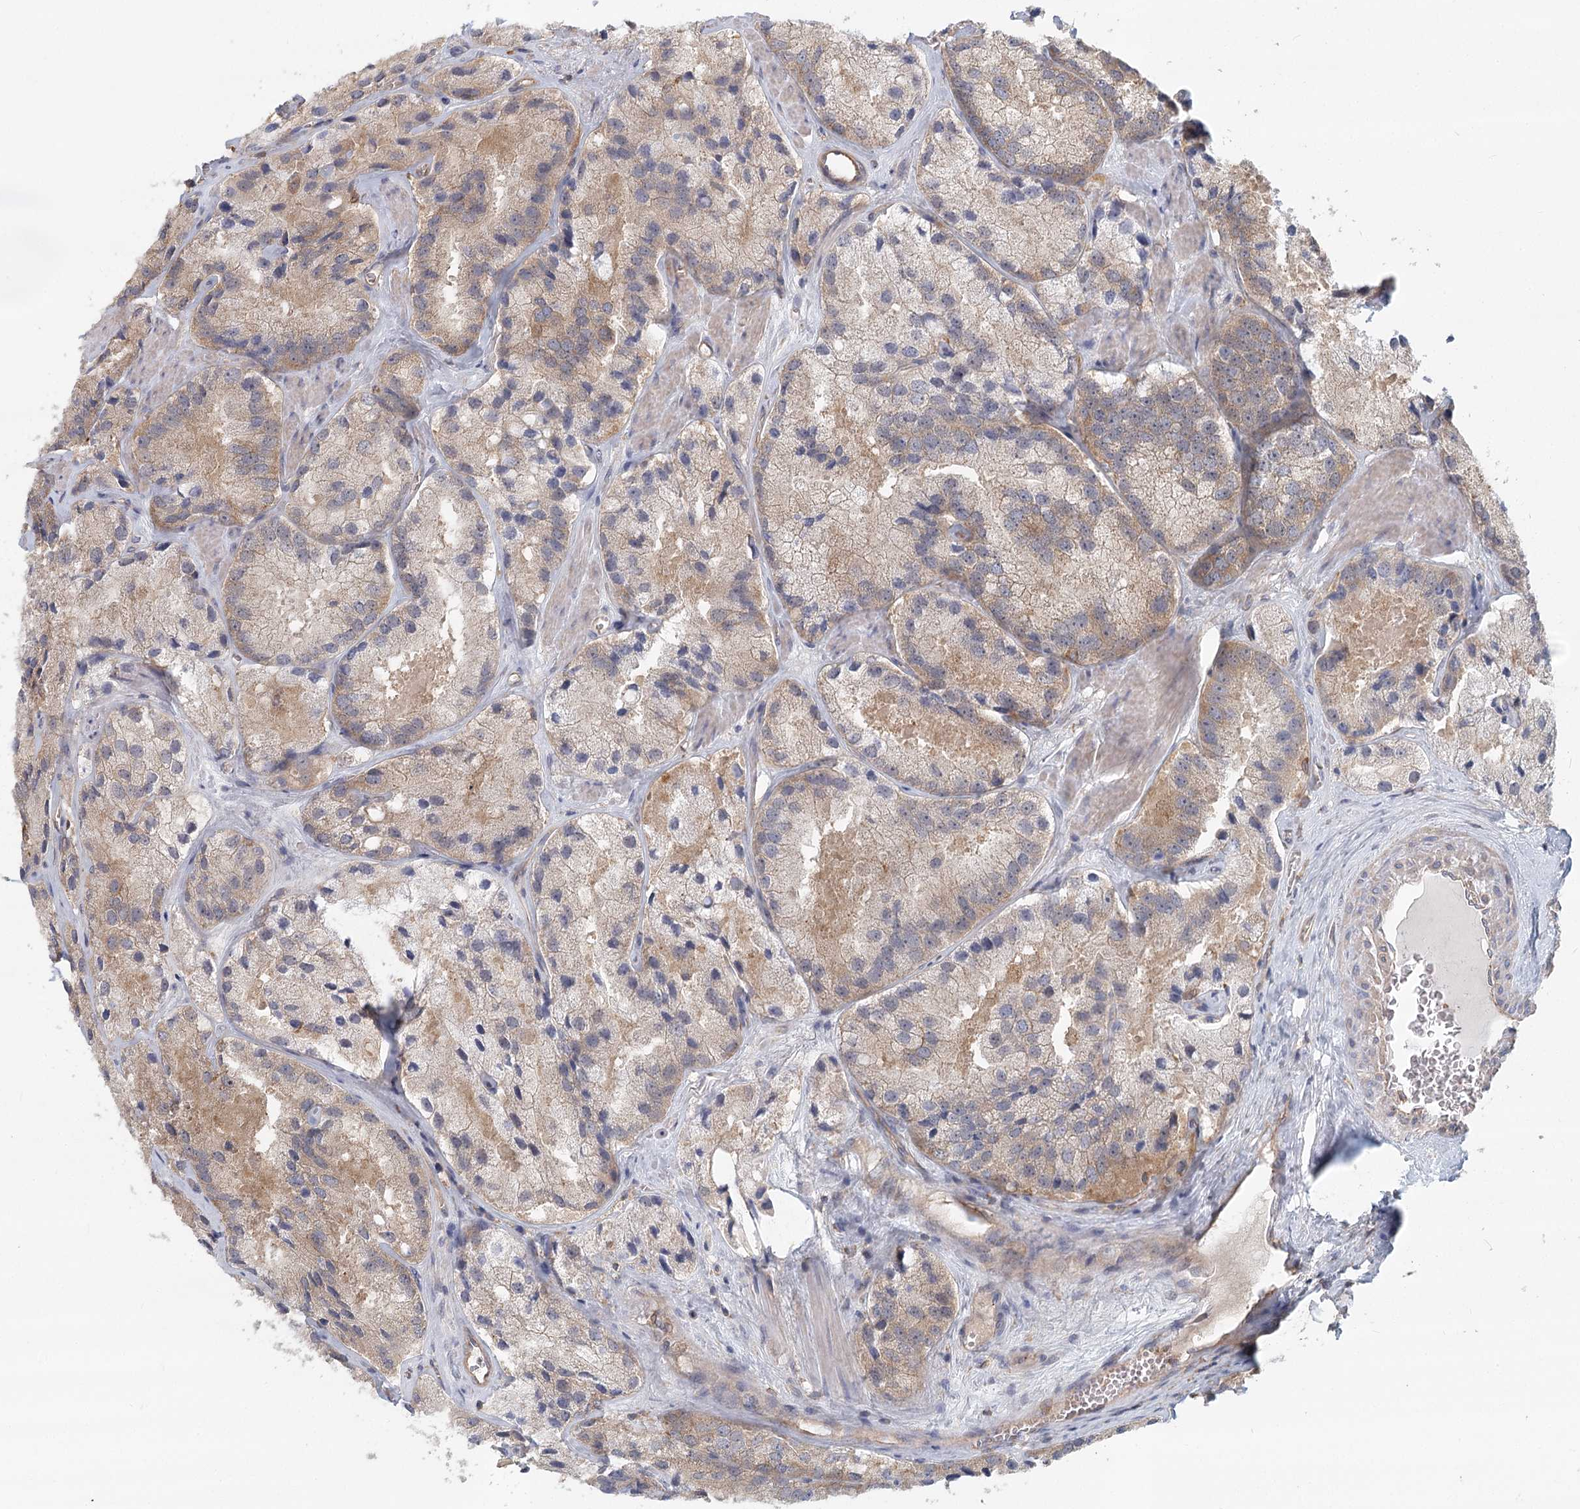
{"staining": {"intensity": "moderate", "quantity": "25%-75%", "location": "cytoplasmic/membranous"}, "tissue": "prostate cancer", "cell_type": "Tumor cells", "image_type": "cancer", "snomed": [{"axis": "morphology", "description": "Adenocarcinoma, High grade"}, {"axis": "topography", "description": "Prostate"}], "caption": "Human prostate high-grade adenocarcinoma stained with a protein marker shows moderate staining in tumor cells.", "gene": "UMPS", "patient": {"sex": "male", "age": 66}}